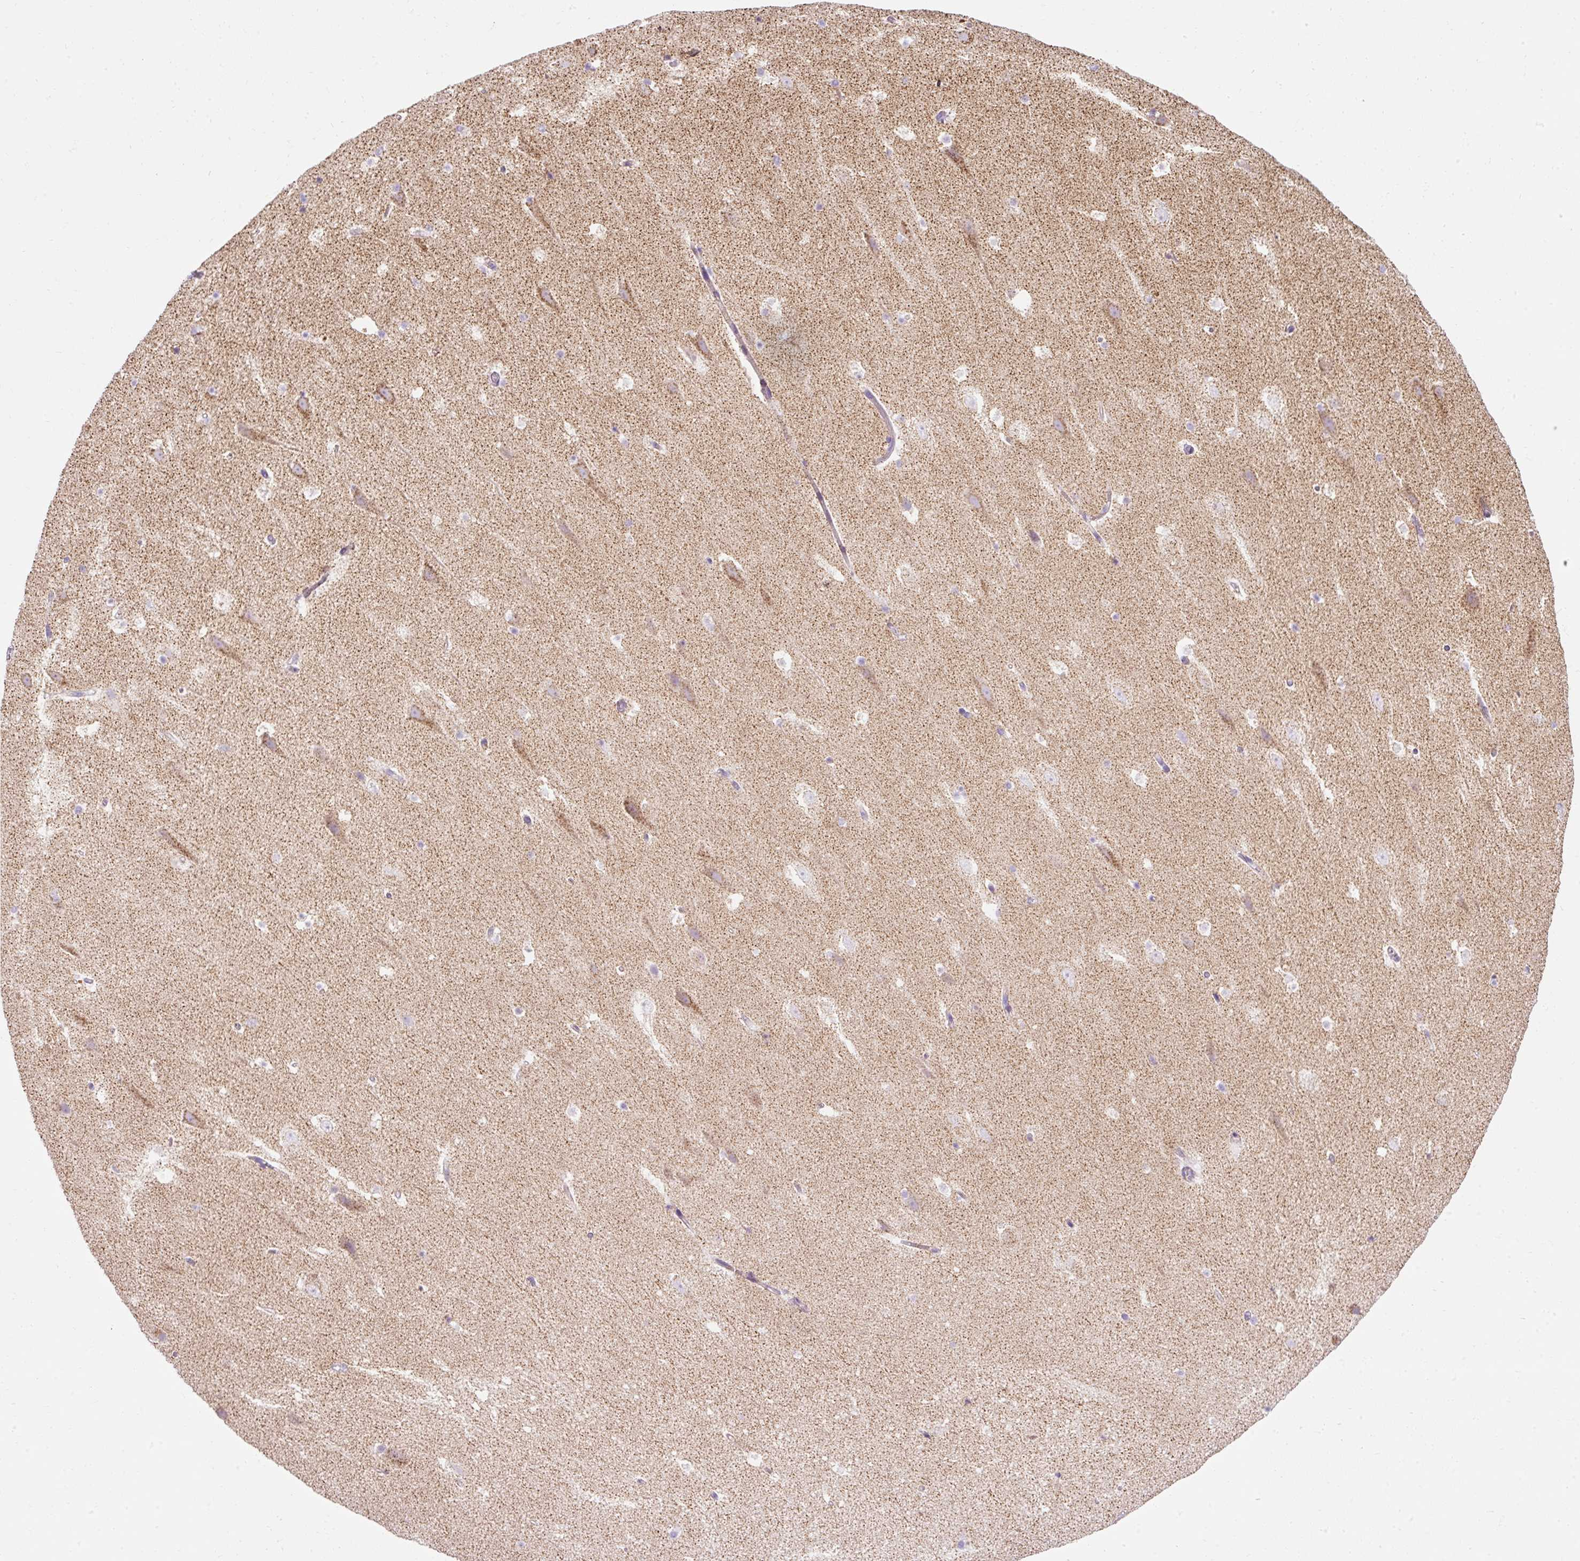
{"staining": {"intensity": "negative", "quantity": "none", "location": "none"}, "tissue": "hippocampus", "cell_type": "Glial cells", "image_type": "normal", "snomed": [{"axis": "morphology", "description": "Normal tissue, NOS"}, {"axis": "topography", "description": "Hippocampus"}], "caption": "IHC of normal hippocampus exhibits no expression in glial cells. (Immunohistochemistry, brightfield microscopy, high magnification).", "gene": "PLPP2", "patient": {"sex": "male", "age": 37}}